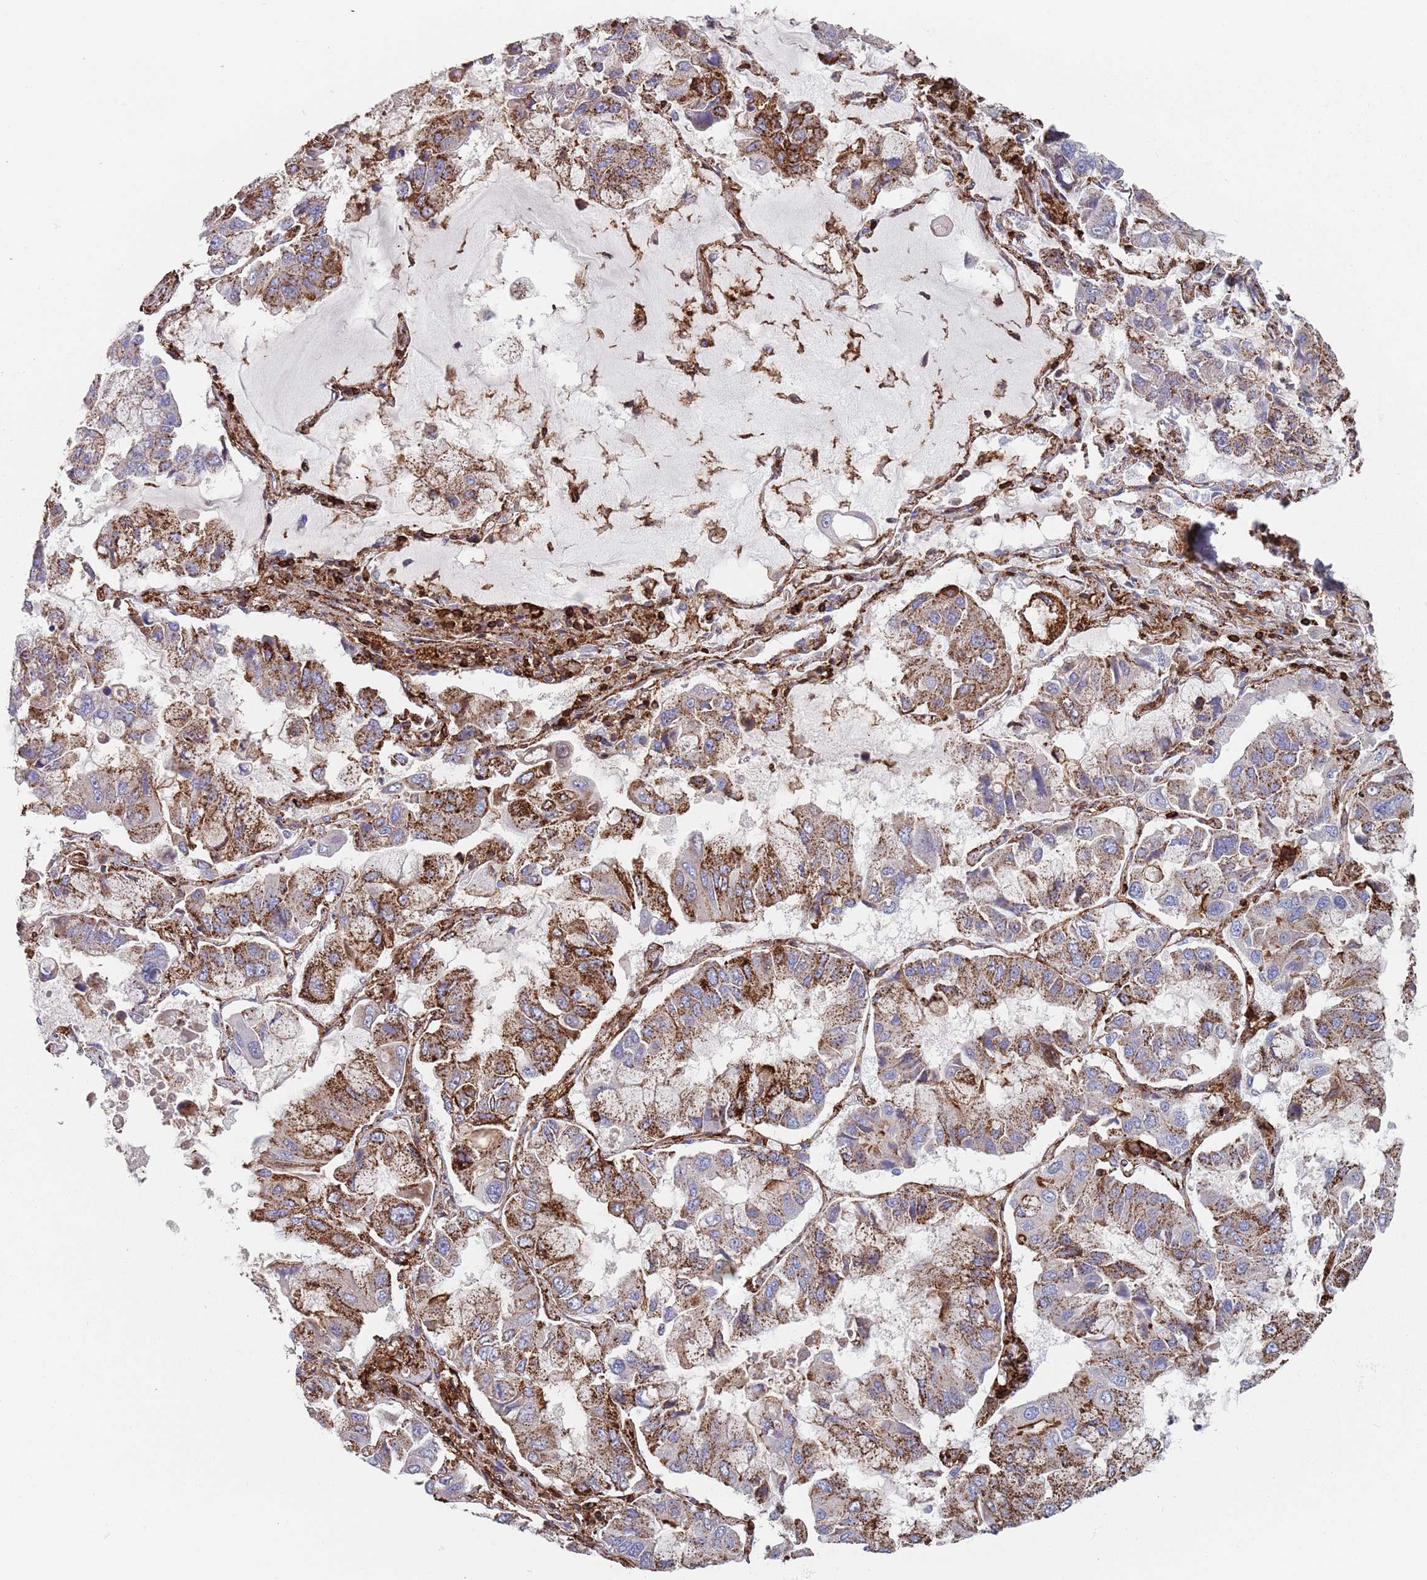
{"staining": {"intensity": "moderate", "quantity": "25%-75%", "location": "cytoplasmic/membranous"}, "tissue": "lung cancer", "cell_type": "Tumor cells", "image_type": "cancer", "snomed": [{"axis": "morphology", "description": "Adenocarcinoma, NOS"}, {"axis": "topography", "description": "Lung"}], "caption": "This is a histology image of immunohistochemistry staining of adenocarcinoma (lung), which shows moderate positivity in the cytoplasmic/membranous of tumor cells.", "gene": "RNF144A", "patient": {"sex": "male", "age": 64}}